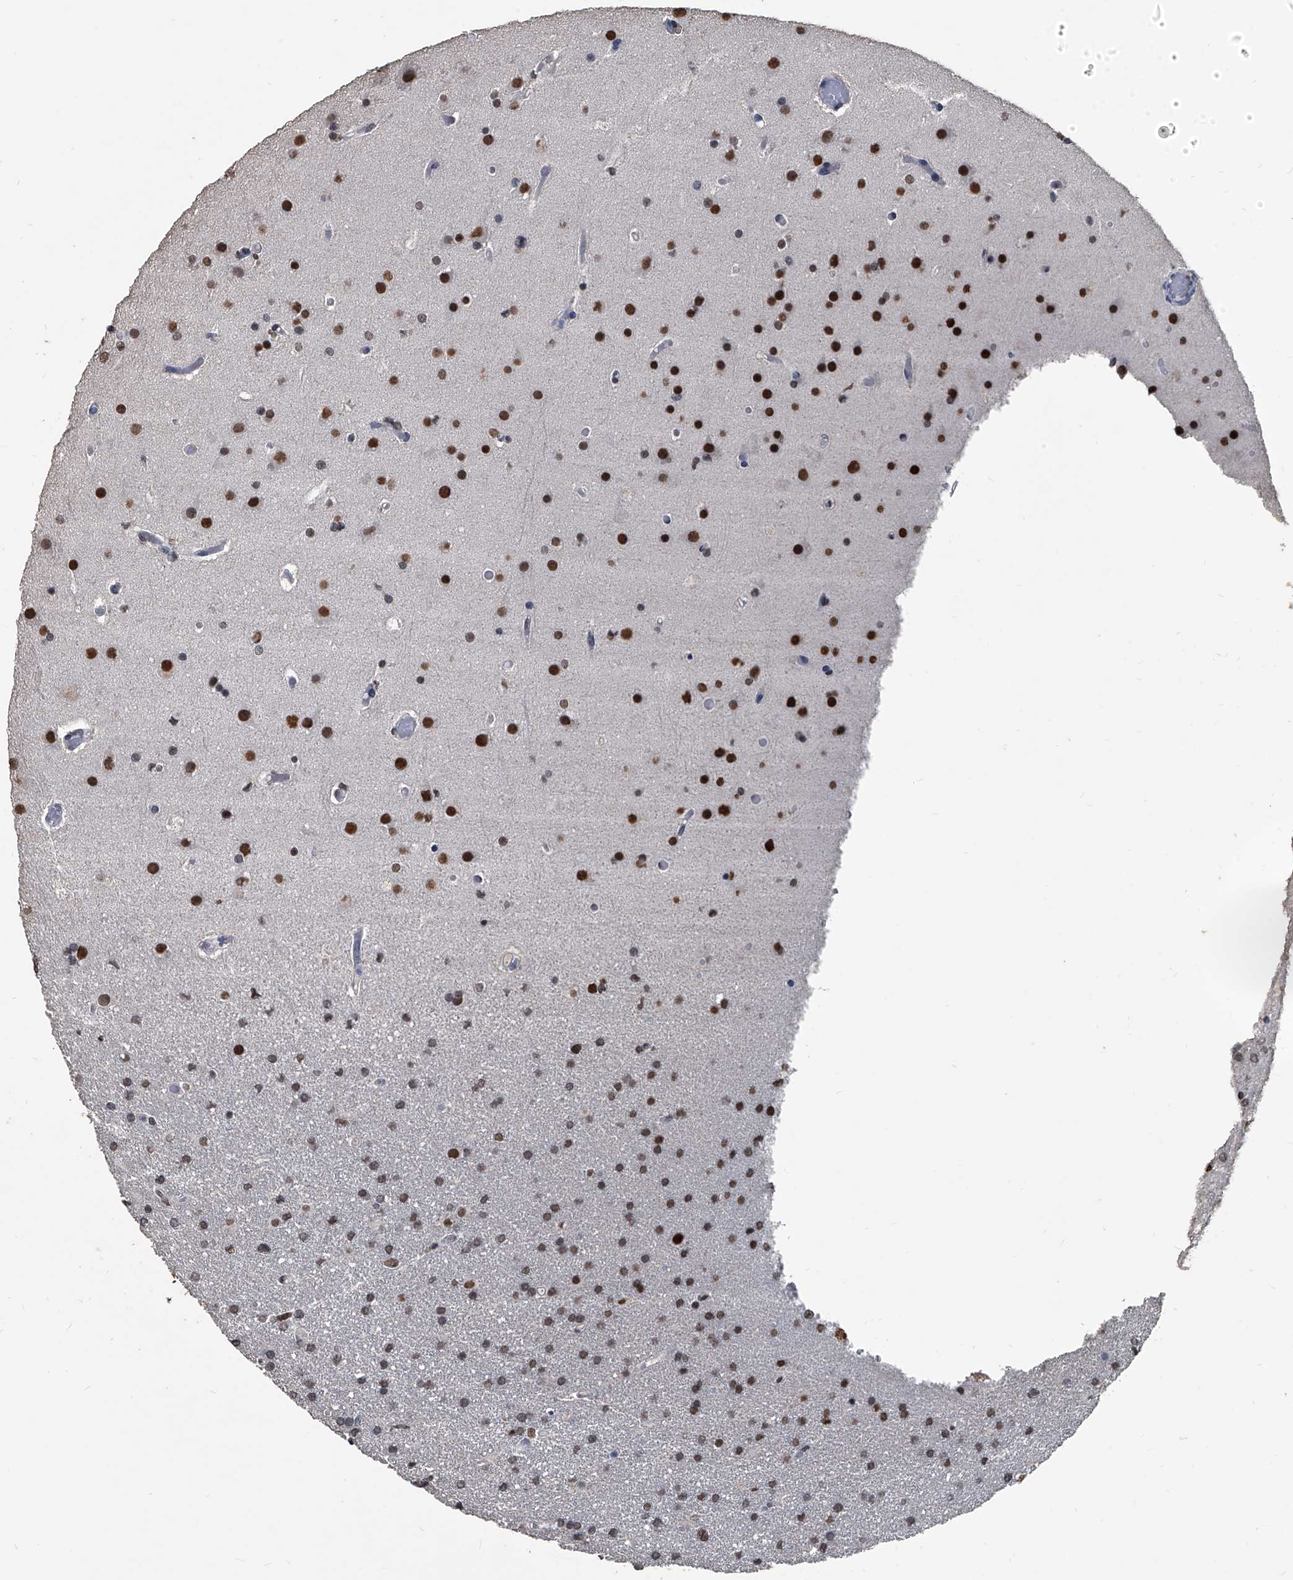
{"staining": {"intensity": "moderate", "quantity": "25%-75%", "location": "nuclear"}, "tissue": "glioma", "cell_type": "Tumor cells", "image_type": "cancer", "snomed": [{"axis": "morphology", "description": "Glioma, malignant, High grade"}, {"axis": "topography", "description": "Cerebral cortex"}], "caption": "Immunohistochemistry (IHC) (DAB (3,3'-diaminobenzidine)) staining of malignant glioma (high-grade) demonstrates moderate nuclear protein positivity in approximately 25%-75% of tumor cells.", "gene": "MATR3", "patient": {"sex": "female", "age": 36}}